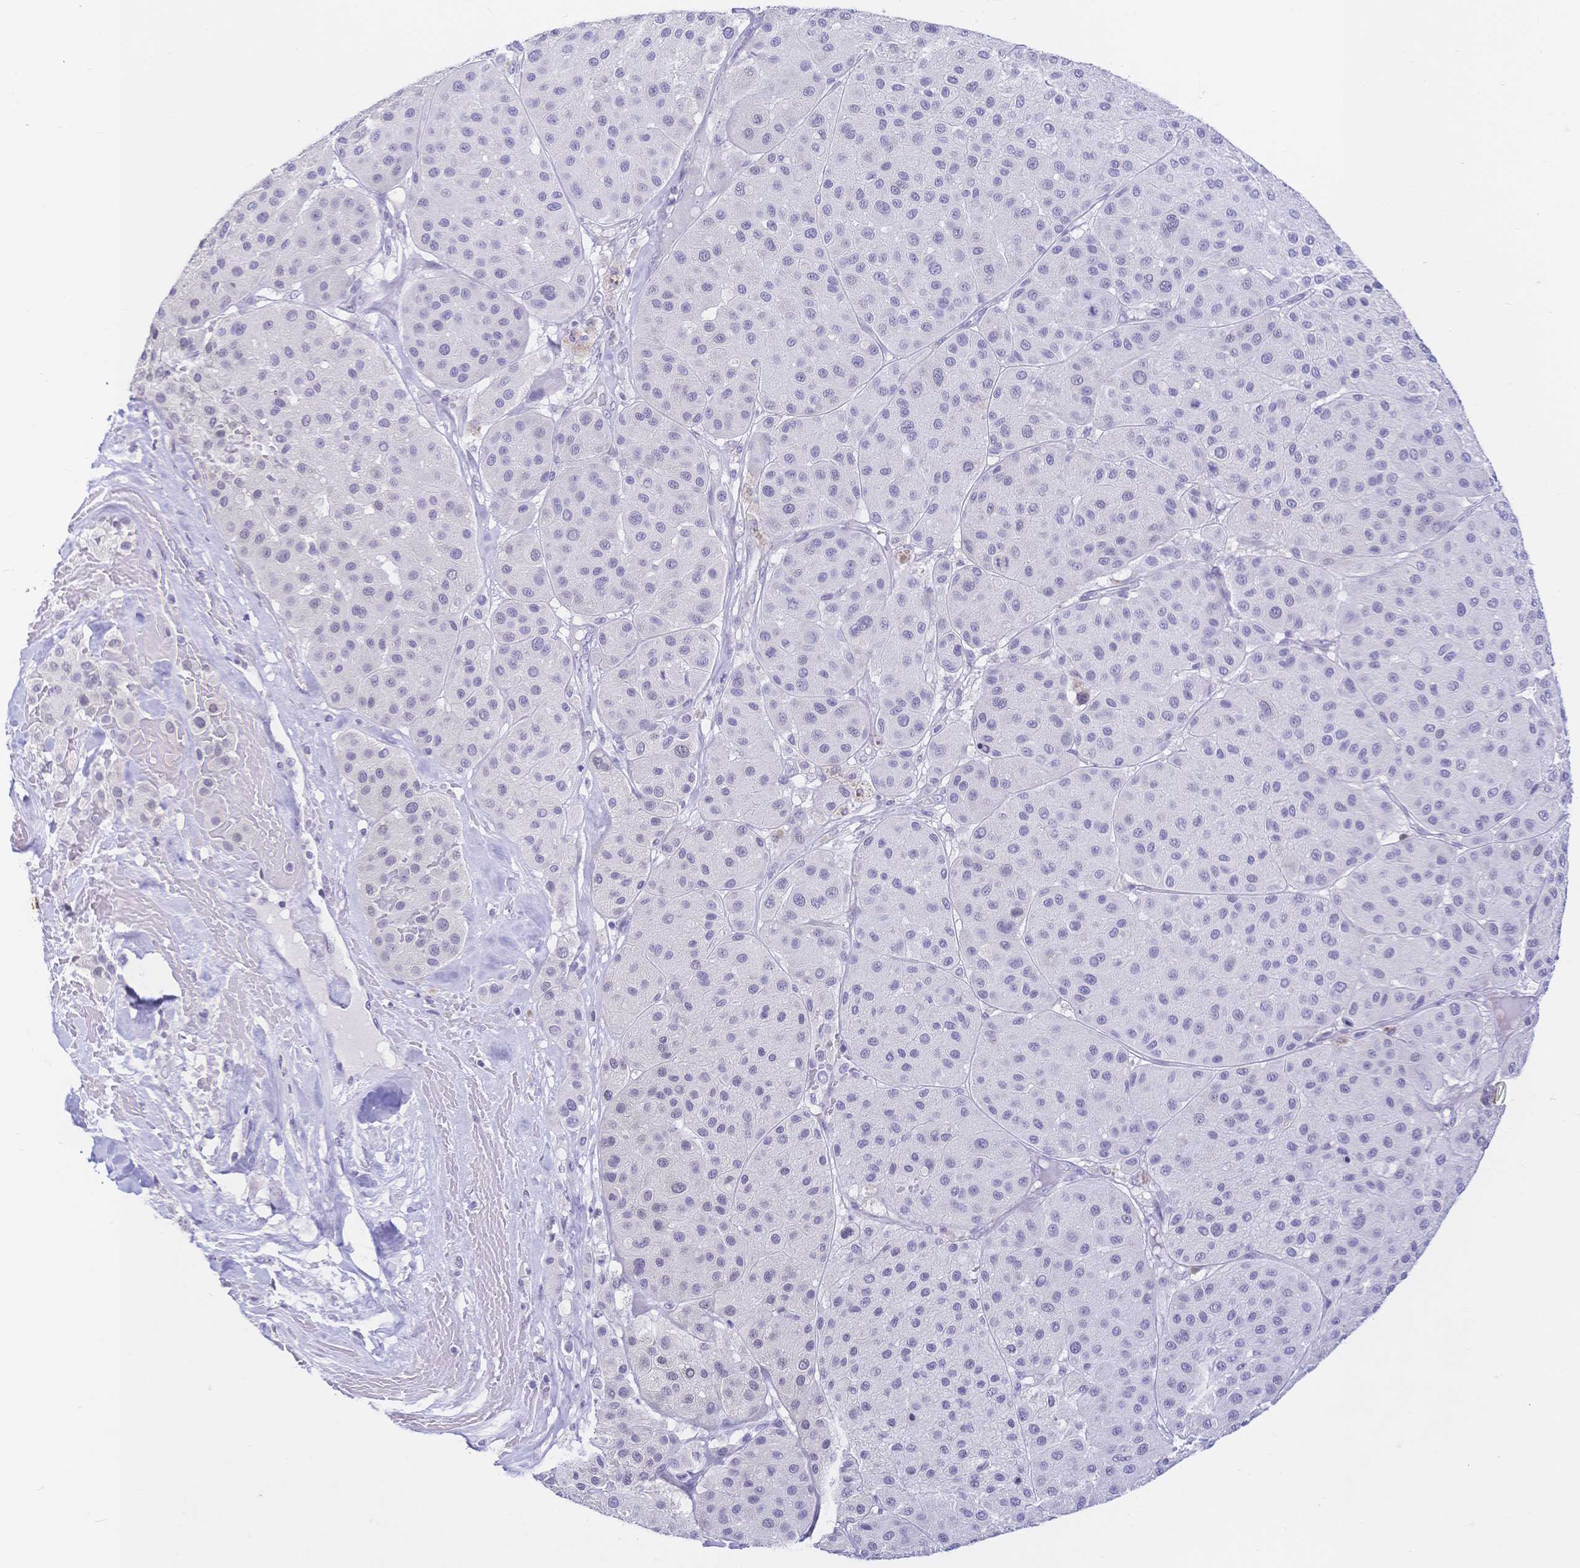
{"staining": {"intensity": "negative", "quantity": "none", "location": "none"}, "tissue": "melanoma", "cell_type": "Tumor cells", "image_type": "cancer", "snomed": [{"axis": "morphology", "description": "Malignant melanoma, Metastatic site"}, {"axis": "topography", "description": "Smooth muscle"}], "caption": "DAB (3,3'-diaminobenzidine) immunohistochemical staining of malignant melanoma (metastatic site) exhibits no significant positivity in tumor cells.", "gene": "CR2", "patient": {"sex": "male", "age": 41}}